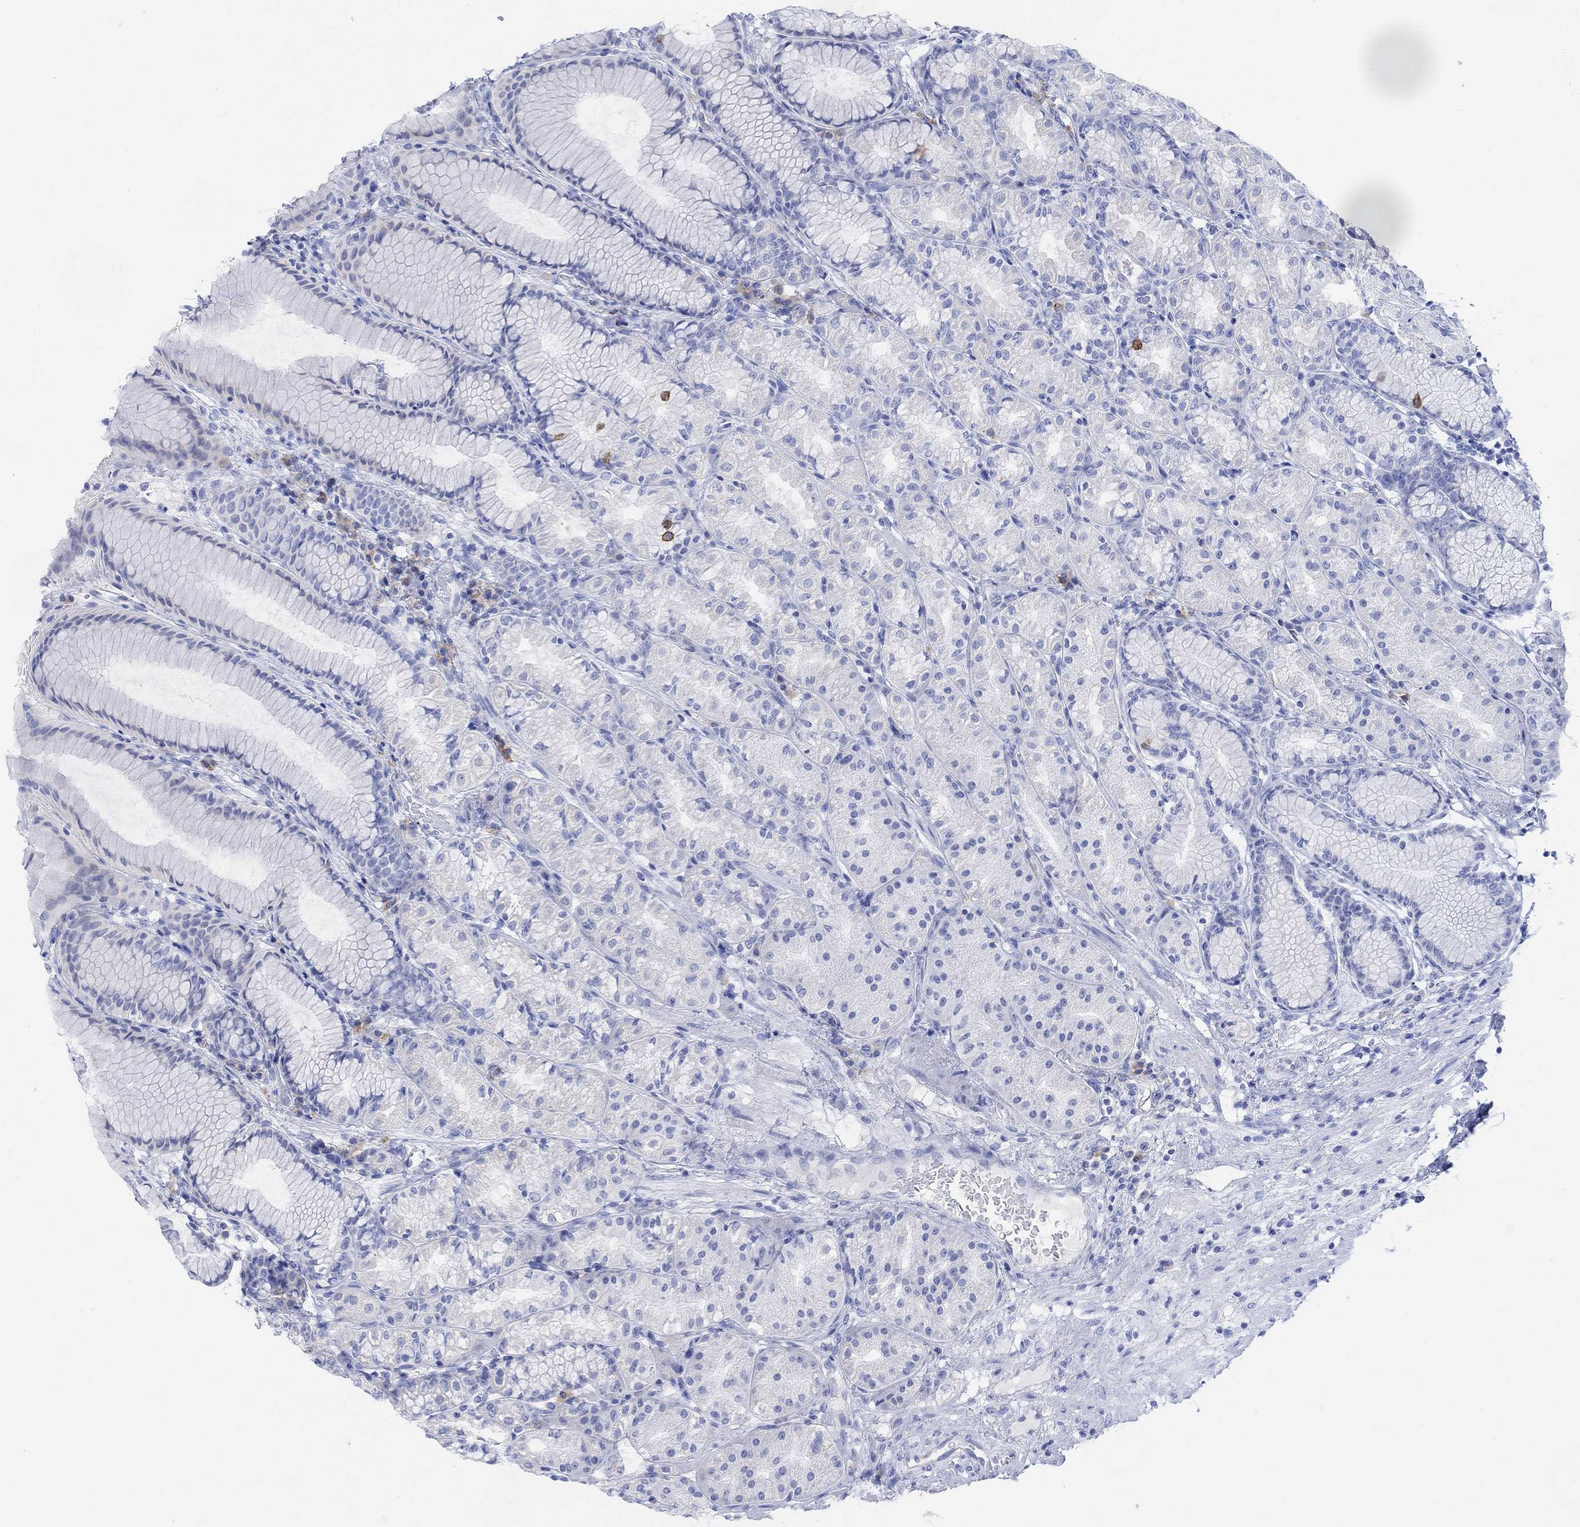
{"staining": {"intensity": "negative", "quantity": "none", "location": "none"}, "tissue": "stomach", "cell_type": "Glandular cells", "image_type": "normal", "snomed": [{"axis": "morphology", "description": "Normal tissue, NOS"}, {"axis": "morphology", "description": "Adenocarcinoma, NOS"}, {"axis": "topography", "description": "Stomach"}], "caption": "Human stomach stained for a protein using immunohistochemistry demonstrates no staining in glandular cells.", "gene": "GNG13", "patient": {"sex": "female", "age": 79}}